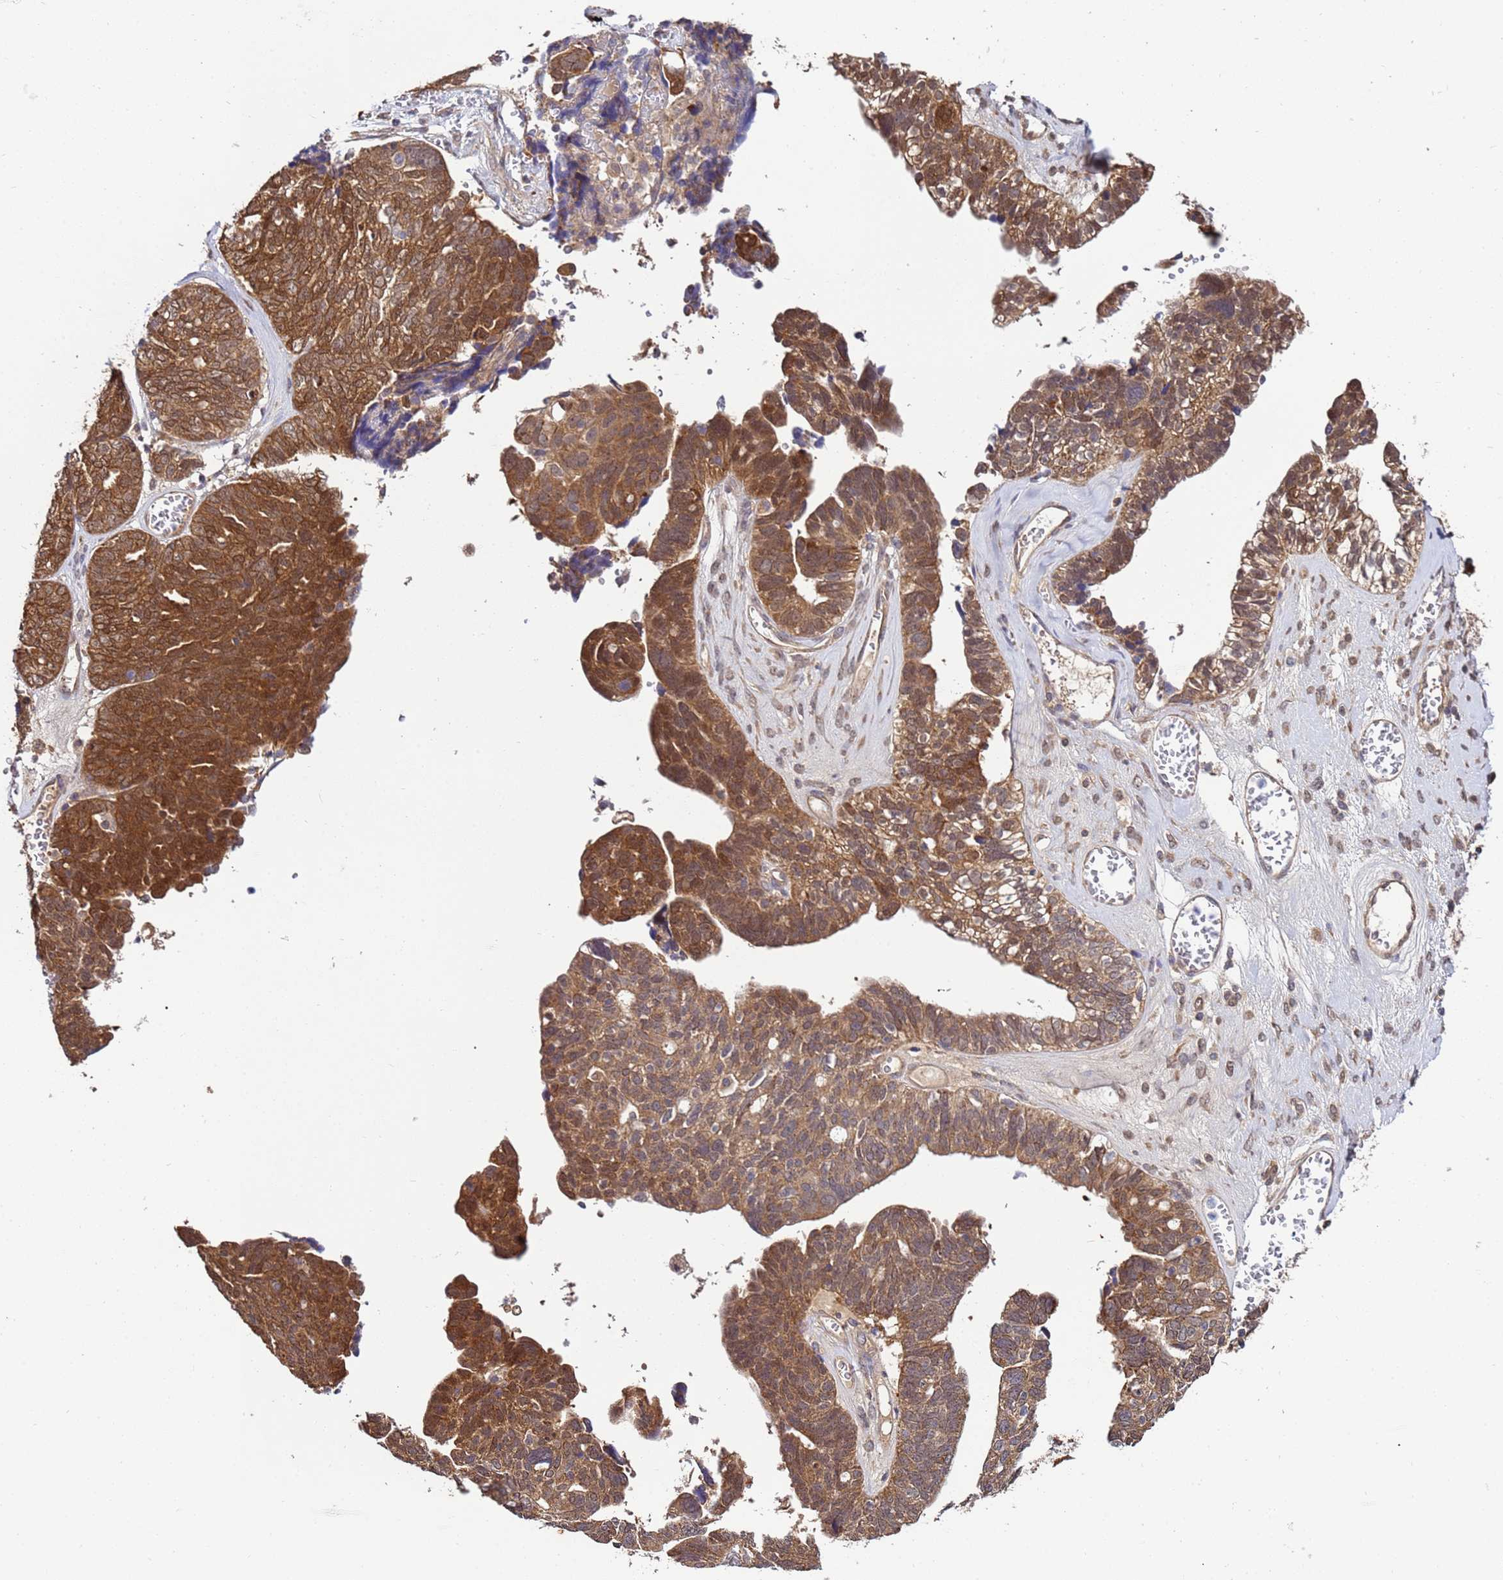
{"staining": {"intensity": "moderate", "quantity": ">75%", "location": "cytoplasmic/membranous"}, "tissue": "ovarian cancer", "cell_type": "Tumor cells", "image_type": "cancer", "snomed": [{"axis": "morphology", "description": "Cystadenocarcinoma, serous, NOS"}, {"axis": "topography", "description": "Ovary"}], "caption": "IHC histopathology image of human ovarian cancer (serous cystadenocarcinoma) stained for a protein (brown), which reveals medium levels of moderate cytoplasmic/membranous expression in approximately >75% of tumor cells.", "gene": "NAXE", "patient": {"sex": "female", "age": 79}}